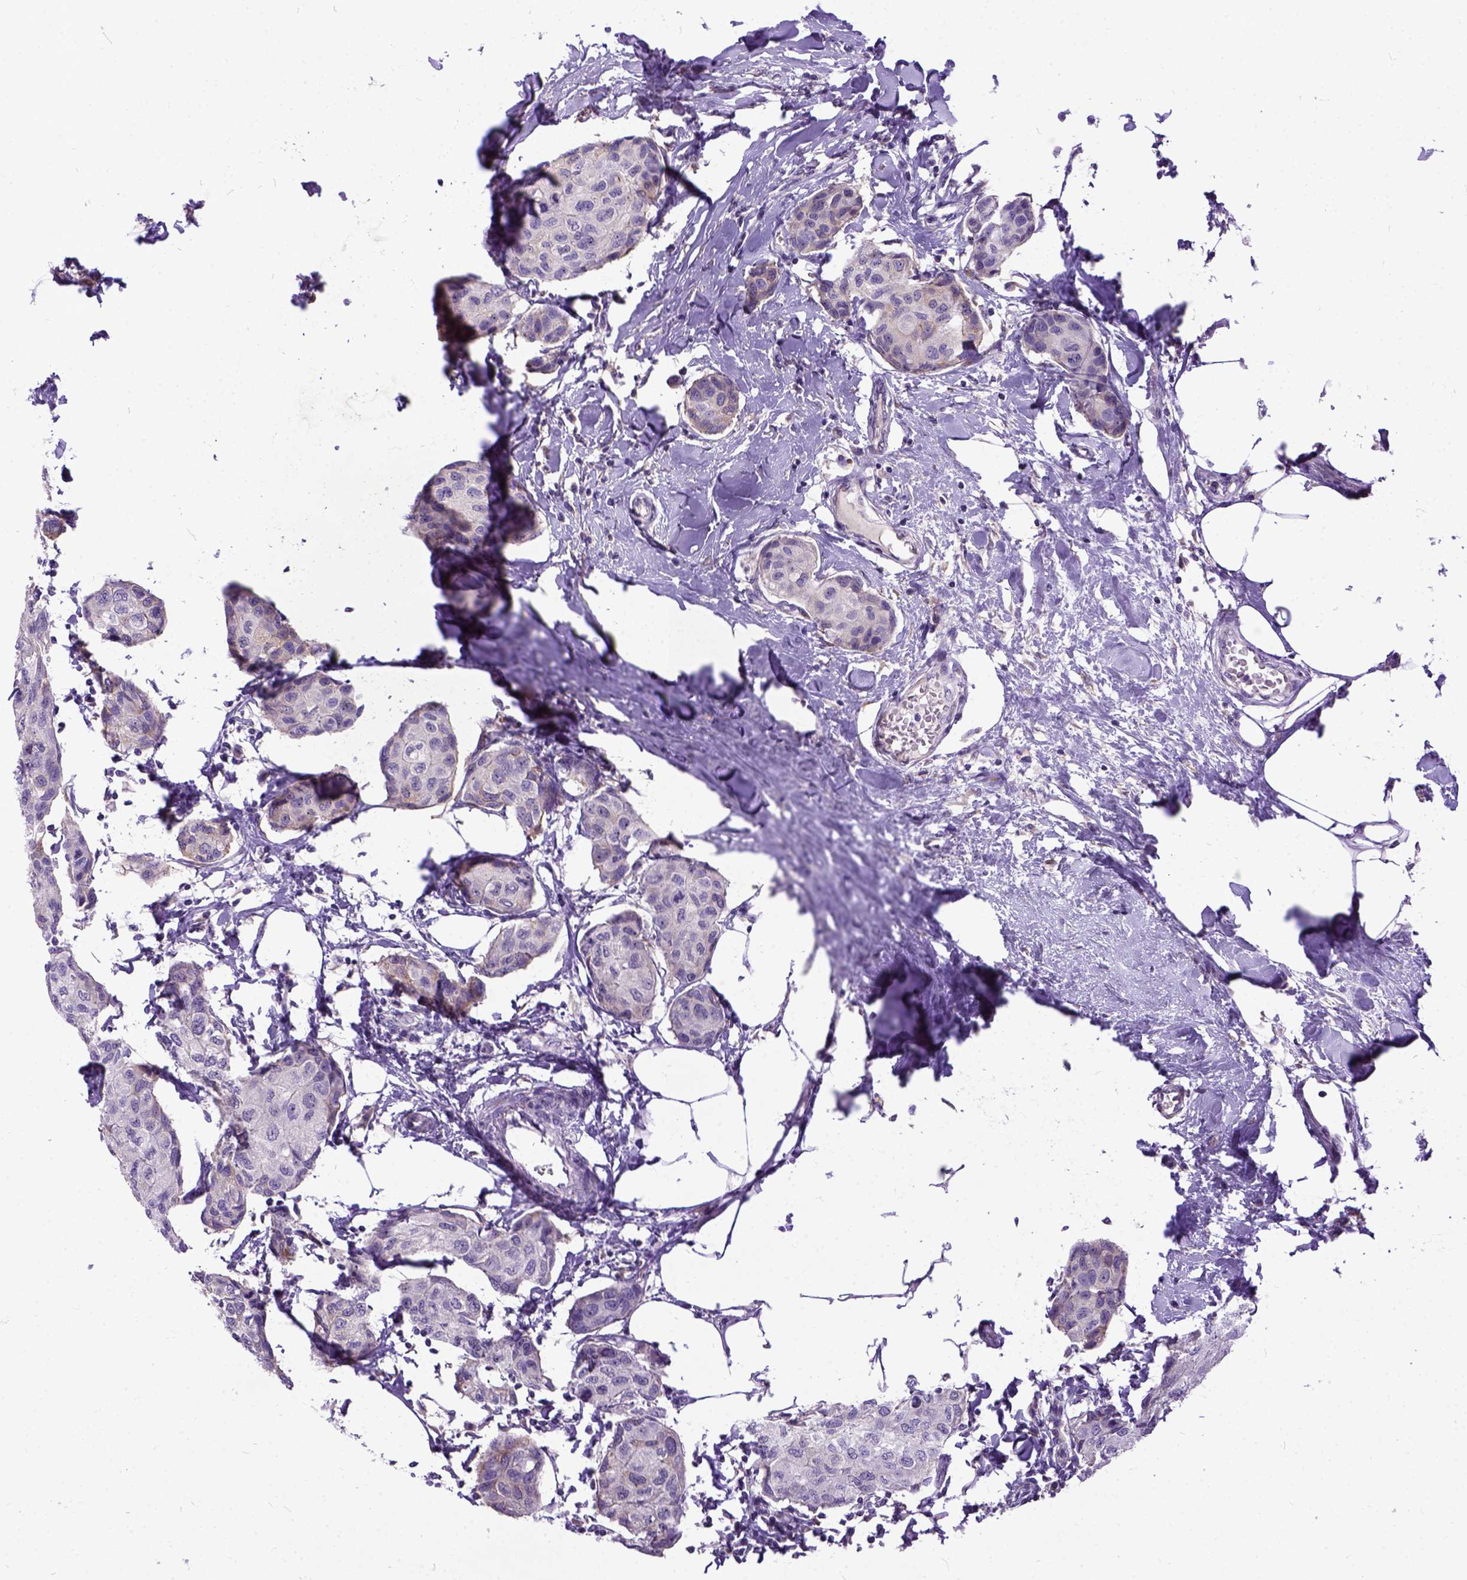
{"staining": {"intensity": "negative", "quantity": "none", "location": "none"}, "tissue": "breast cancer", "cell_type": "Tumor cells", "image_type": "cancer", "snomed": [{"axis": "morphology", "description": "Duct carcinoma"}, {"axis": "topography", "description": "Breast"}], "caption": "Immunohistochemistry (IHC) photomicrograph of human breast infiltrating ductal carcinoma stained for a protein (brown), which shows no positivity in tumor cells.", "gene": "NEK5", "patient": {"sex": "female", "age": 80}}